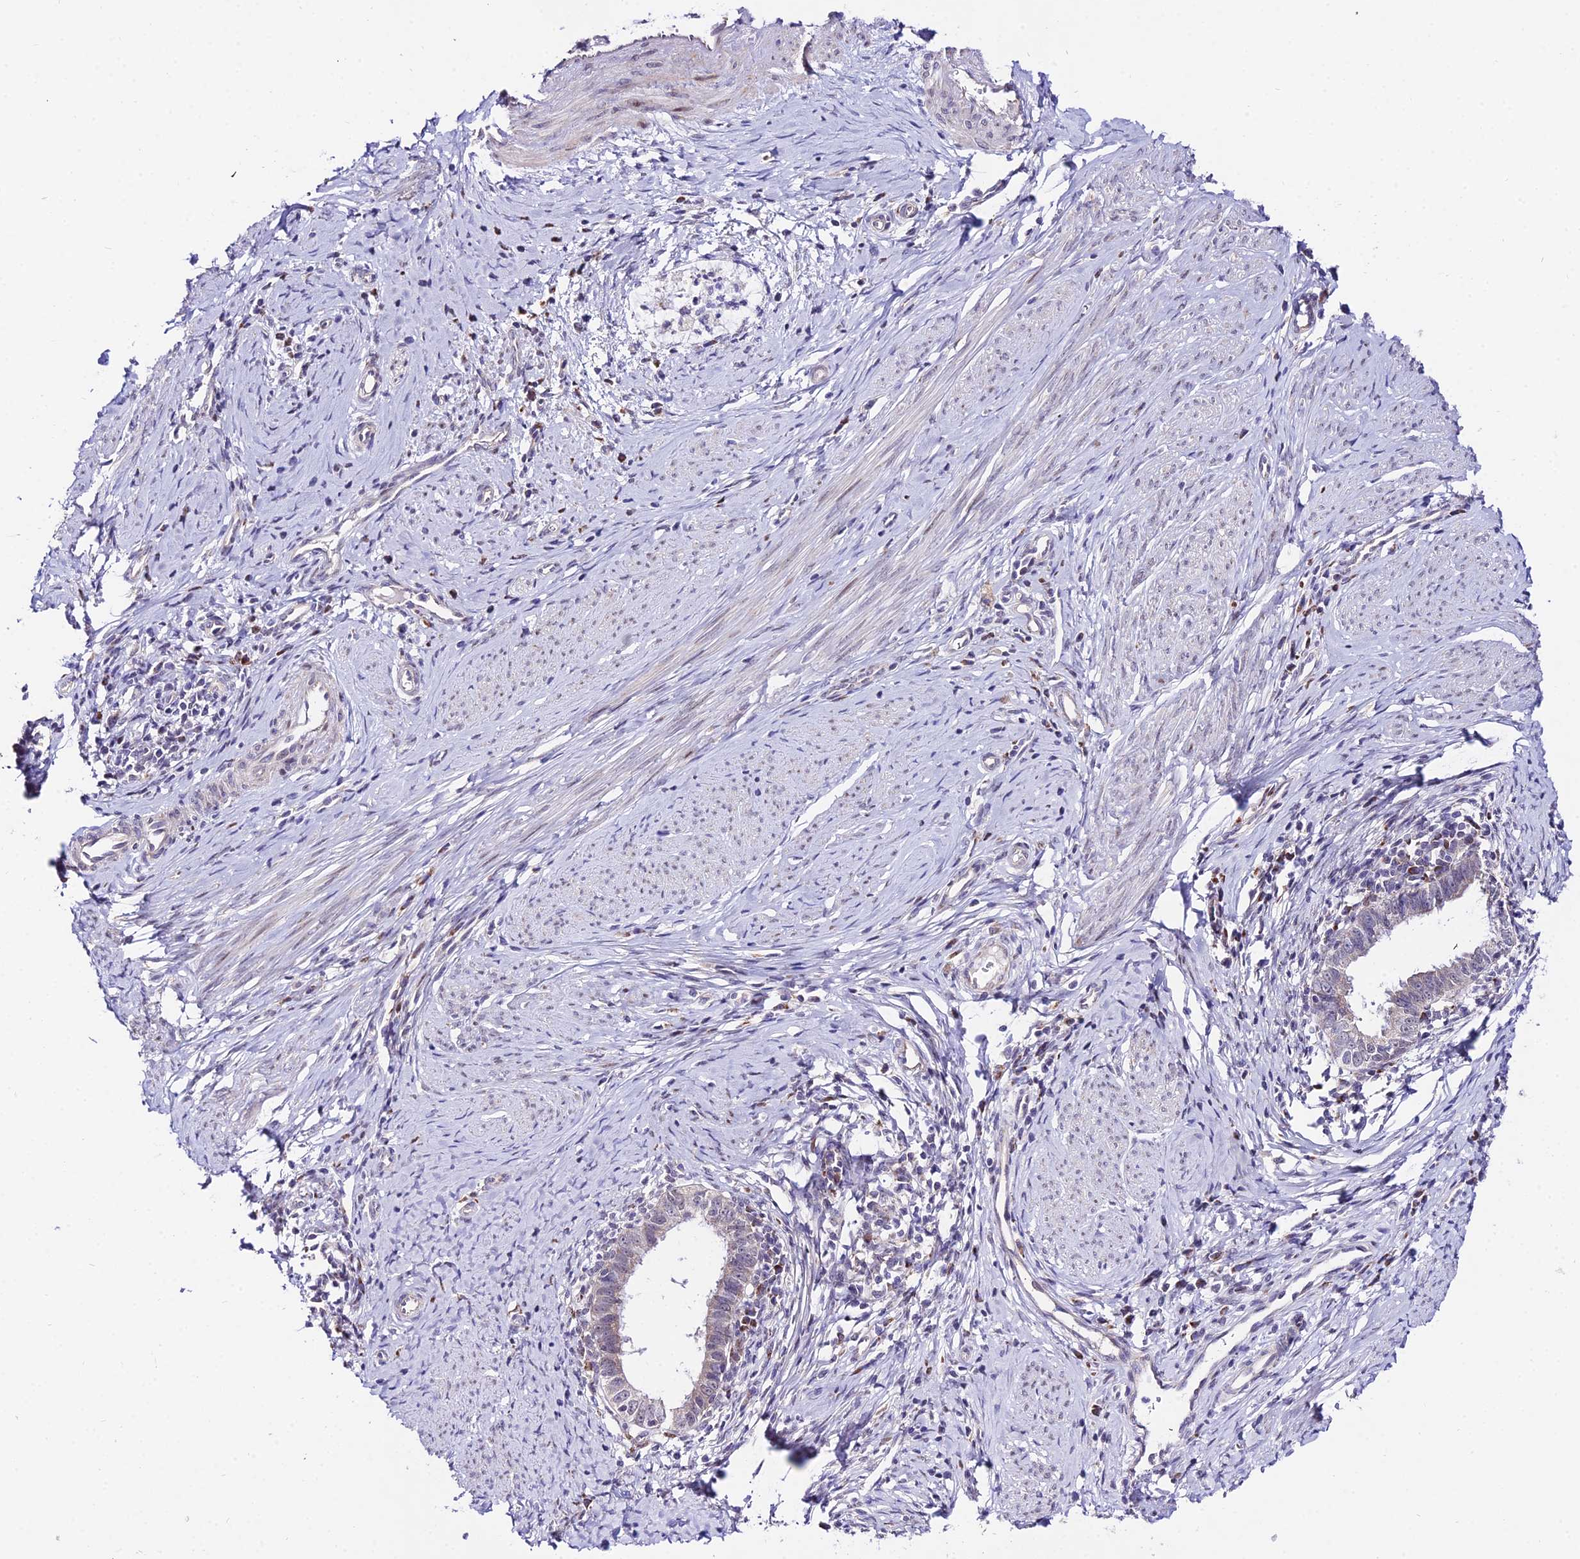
{"staining": {"intensity": "negative", "quantity": "none", "location": "none"}, "tissue": "cervical cancer", "cell_type": "Tumor cells", "image_type": "cancer", "snomed": [{"axis": "morphology", "description": "Adenocarcinoma, NOS"}, {"axis": "topography", "description": "Cervix"}], "caption": "This is an IHC micrograph of adenocarcinoma (cervical). There is no staining in tumor cells.", "gene": "ATP5PB", "patient": {"sex": "female", "age": 36}}